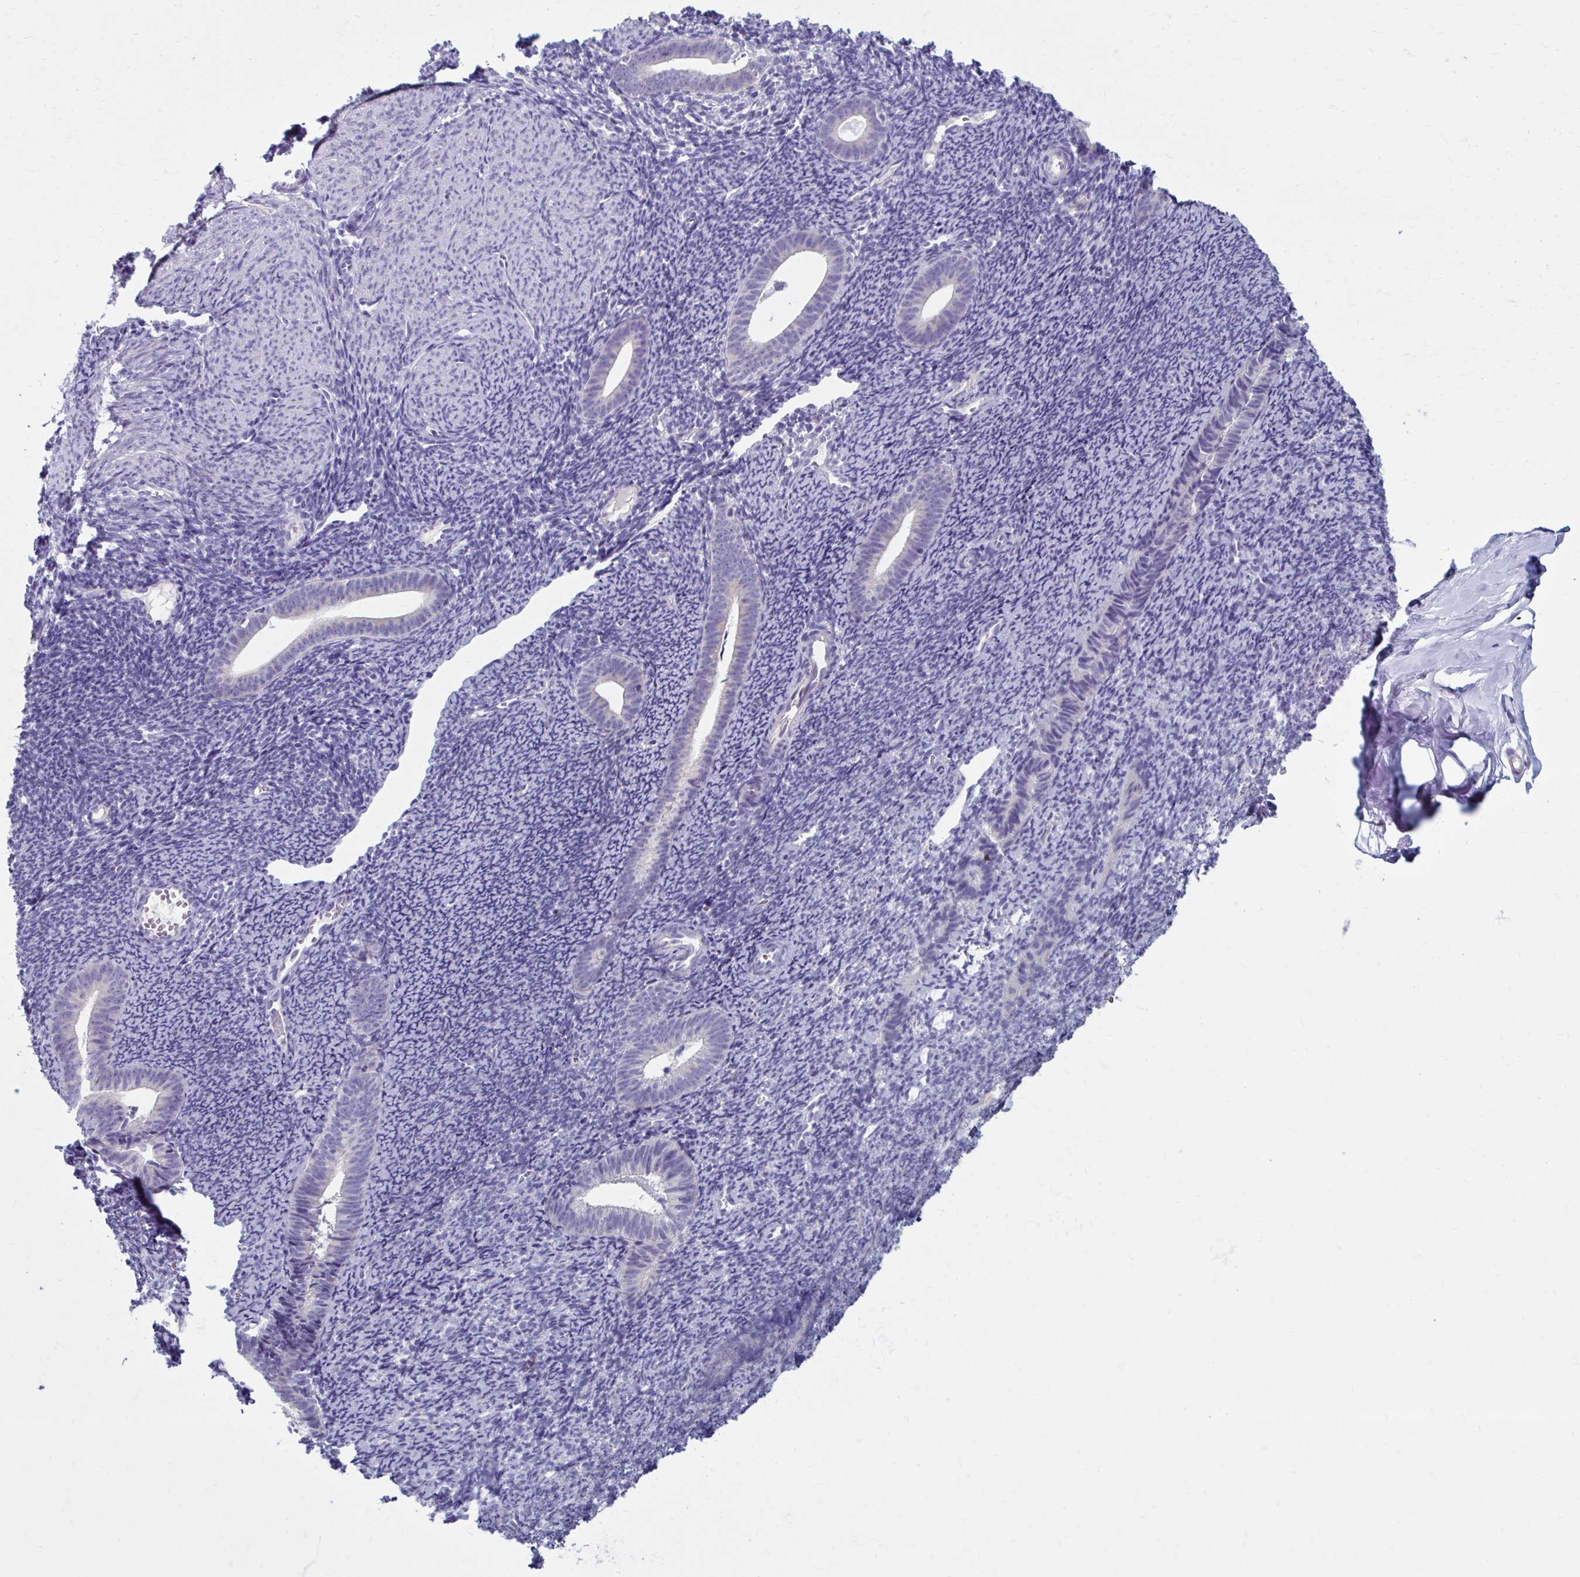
{"staining": {"intensity": "negative", "quantity": "none", "location": "none"}, "tissue": "endometrium", "cell_type": "Cells in endometrial stroma", "image_type": "normal", "snomed": [{"axis": "morphology", "description": "Normal tissue, NOS"}, {"axis": "topography", "description": "Endometrium"}], "caption": "High power microscopy image of an immunohistochemistry photomicrograph of benign endometrium, revealing no significant positivity in cells in endometrial stroma.", "gene": "ZNF555", "patient": {"sex": "female", "age": 39}}